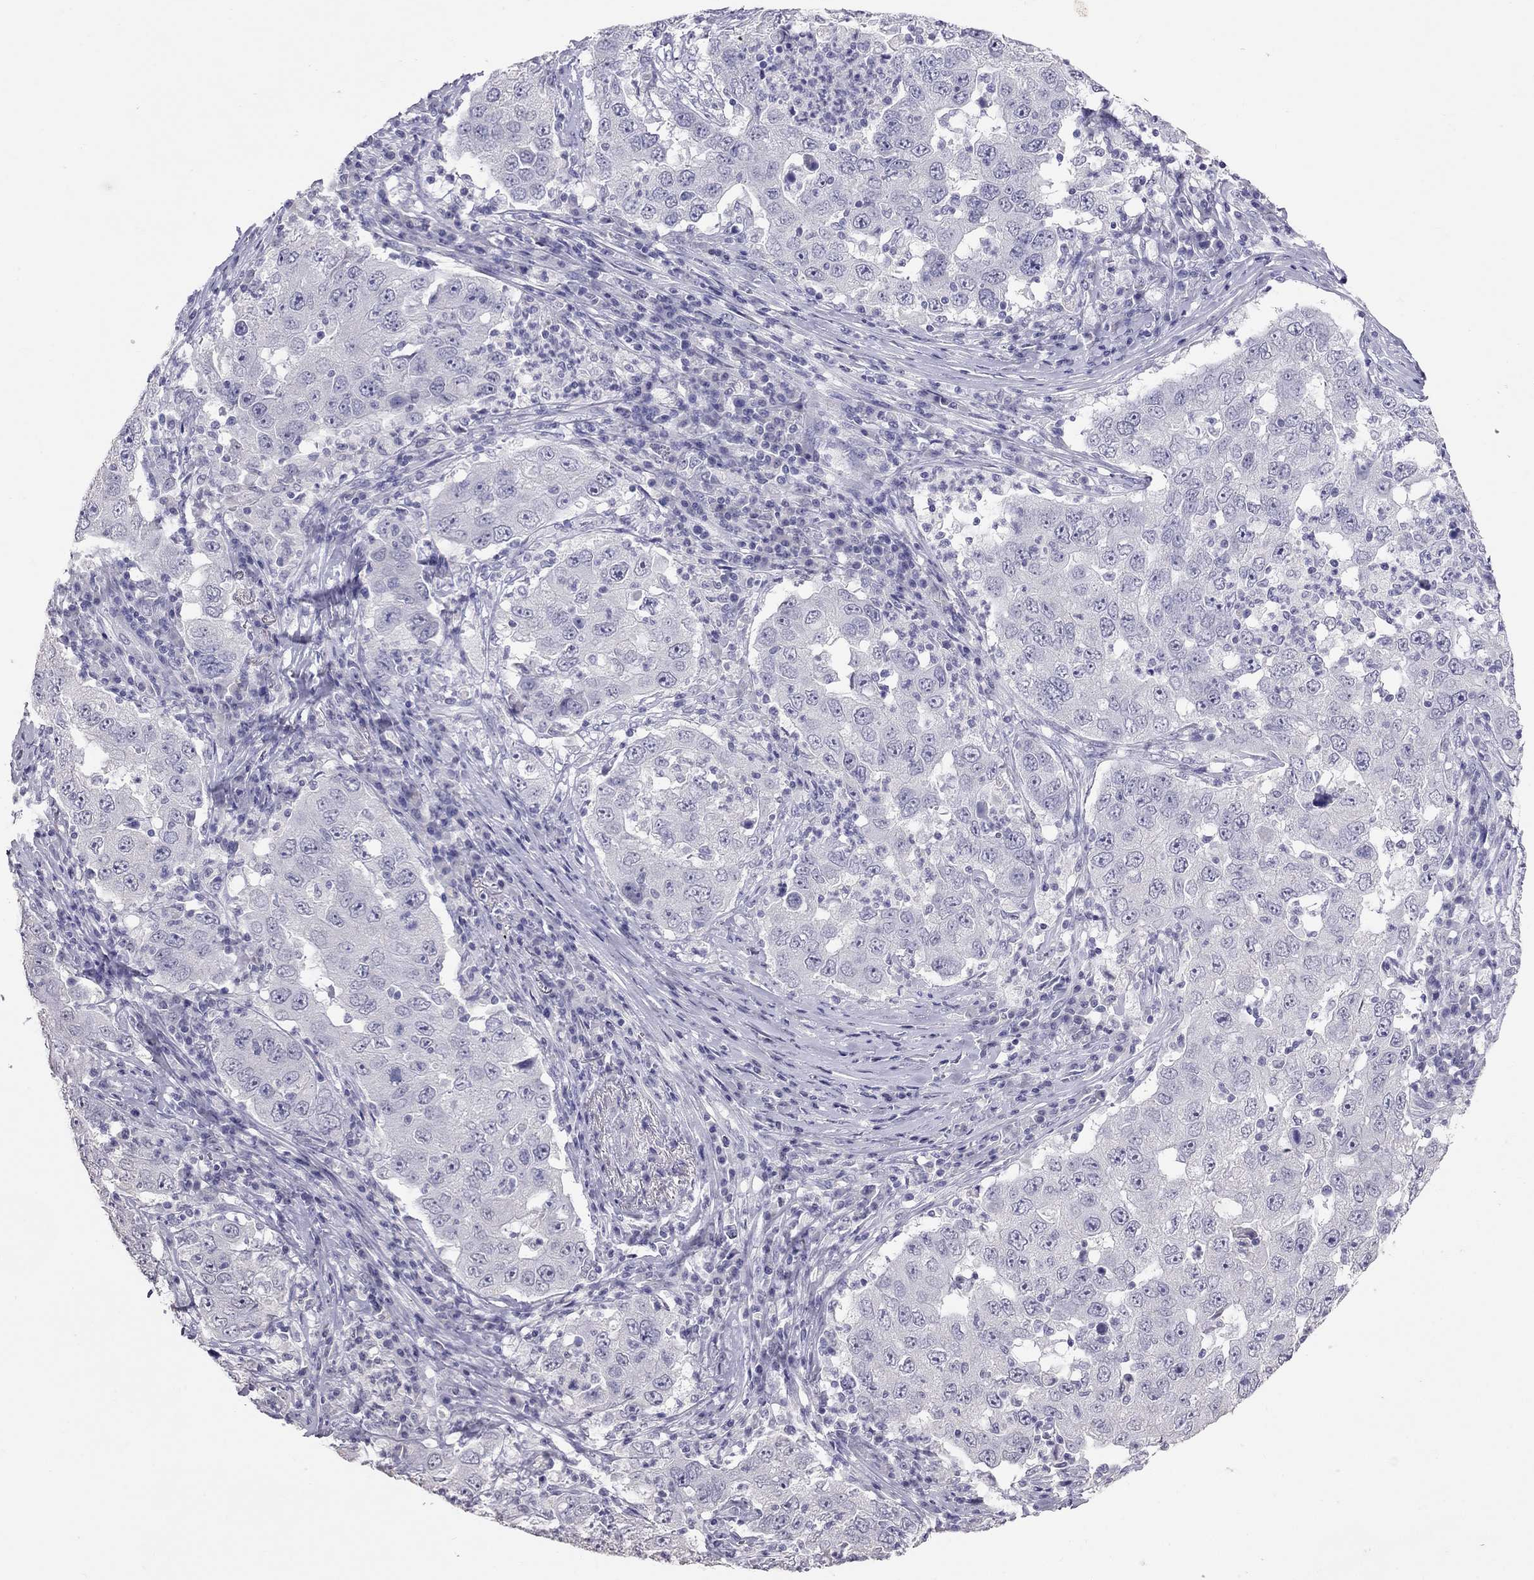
{"staining": {"intensity": "negative", "quantity": "none", "location": "none"}, "tissue": "lung cancer", "cell_type": "Tumor cells", "image_type": "cancer", "snomed": [{"axis": "morphology", "description": "Adenocarcinoma, NOS"}, {"axis": "topography", "description": "Lung"}], "caption": "This is an immunohistochemistry (IHC) photomicrograph of adenocarcinoma (lung). There is no positivity in tumor cells.", "gene": "PSMB11", "patient": {"sex": "male", "age": 73}}